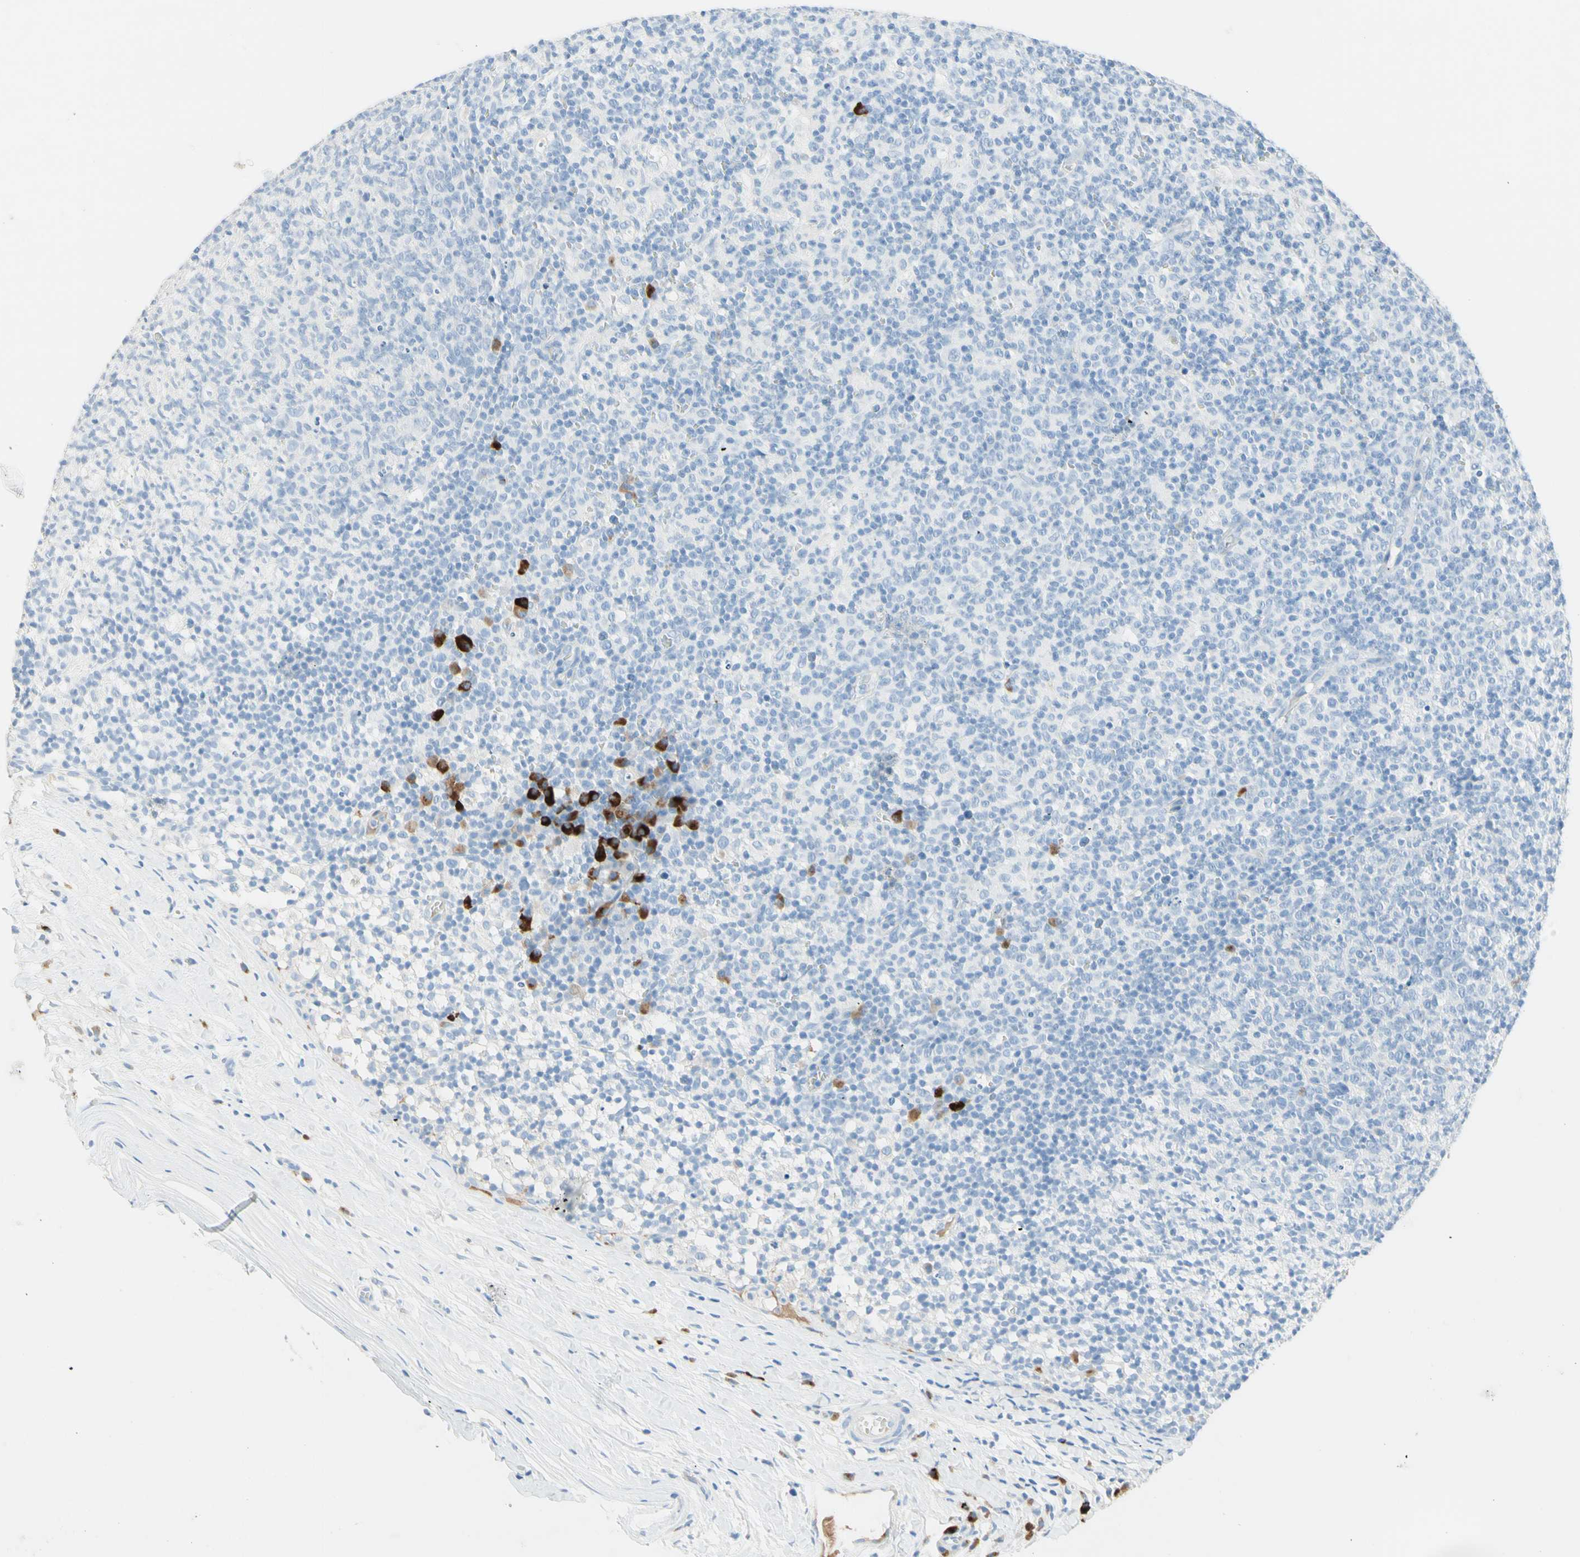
{"staining": {"intensity": "negative", "quantity": "none", "location": "none"}, "tissue": "lymph node", "cell_type": "Germinal center cells", "image_type": "normal", "snomed": [{"axis": "morphology", "description": "Normal tissue, NOS"}, {"axis": "morphology", "description": "Inflammation, NOS"}, {"axis": "topography", "description": "Lymph node"}], "caption": "DAB immunohistochemical staining of benign human lymph node shows no significant expression in germinal center cells.", "gene": "IL6ST", "patient": {"sex": "male", "age": 55}}